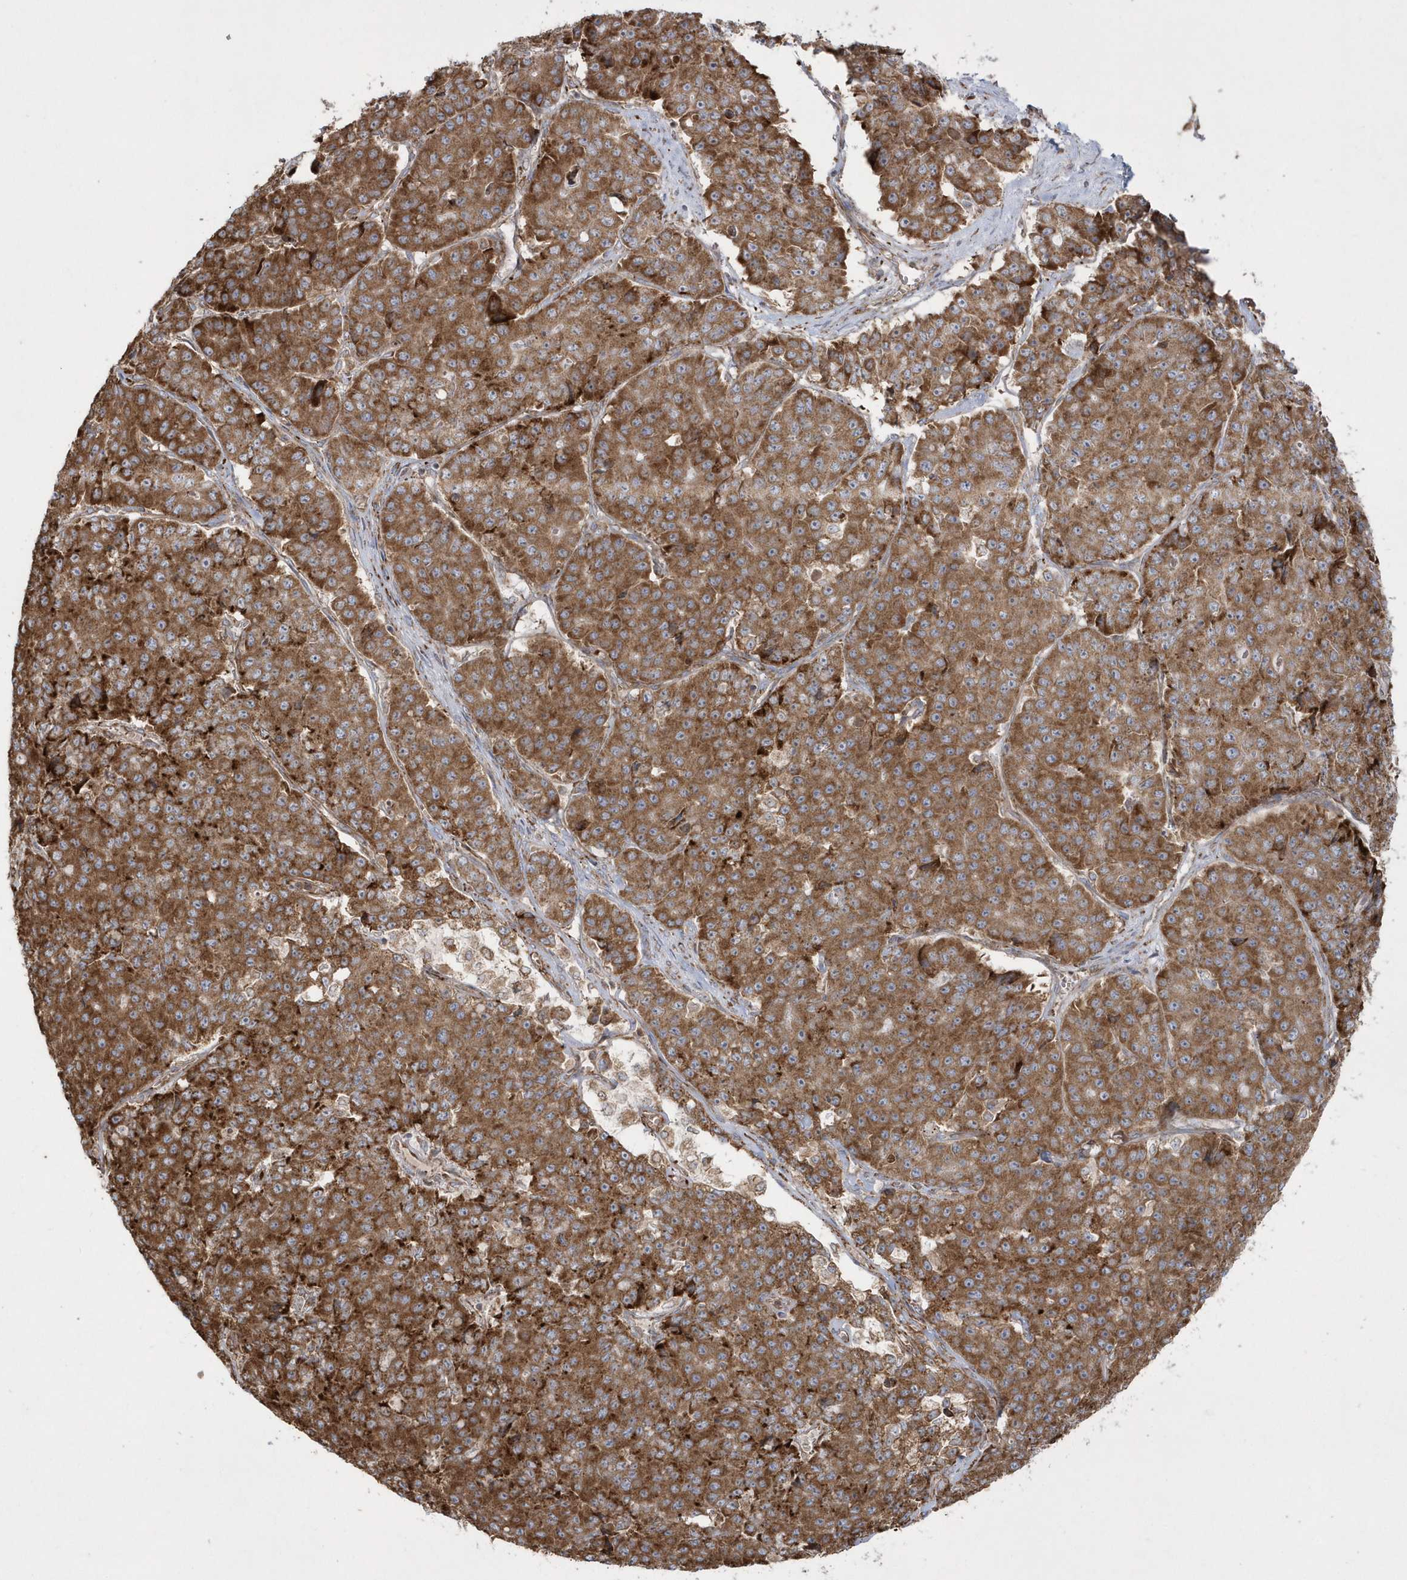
{"staining": {"intensity": "moderate", "quantity": ">75%", "location": "cytoplasmic/membranous"}, "tissue": "pancreatic cancer", "cell_type": "Tumor cells", "image_type": "cancer", "snomed": [{"axis": "morphology", "description": "Adenocarcinoma, NOS"}, {"axis": "topography", "description": "Pancreas"}], "caption": "Immunohistochemical staining of human adenocarcinoma (pancreatic) shows moderate cytoplasmic/membranous protein positivity in approximately >75% of tumor cells.", "gene": "SH3BP2", "patient": {"sex": "male", "age": 50}}